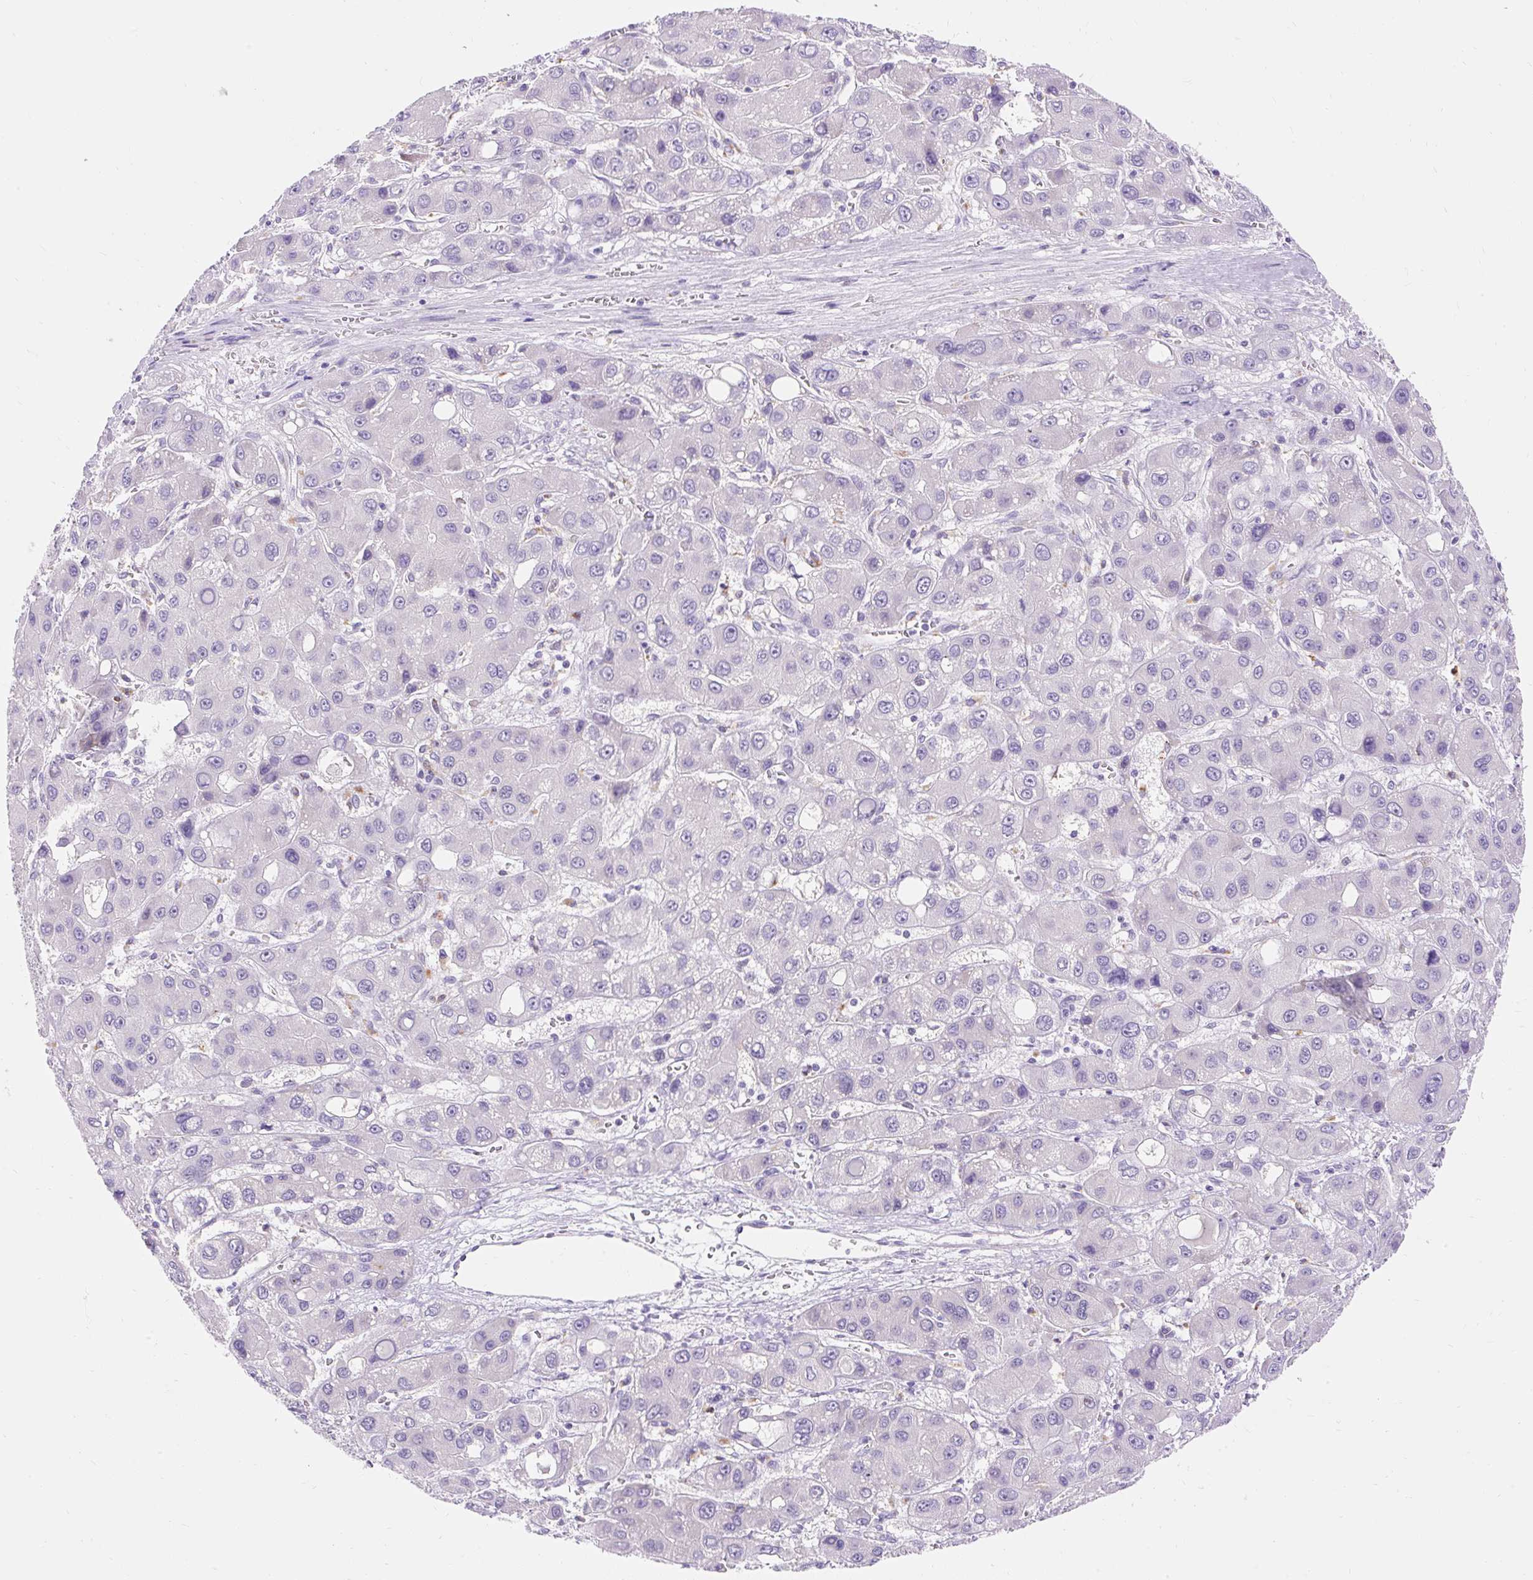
{"staining": {"intensity": "negative", "quantity": "none", "location": "none"}, "tissue": "liver cancer", "cell_type": "Tumor cells", "image_type": "cancer", "snomed": [{"axis": "morphology", "description": "Carcinoma, Hepatocellular, NOS"}, {"axis": "topography", "description": "Liver"}], "caption": "The image reveals no significant positivity in tumor cells of liver cancer. Brightfield microscopy of immunohistochemistry stained with DAB (brown) and hematoxylin (blue), captured at high magnification.", "gene": "TMEM150C", "patient": {"sex": "male", "age": 55}}